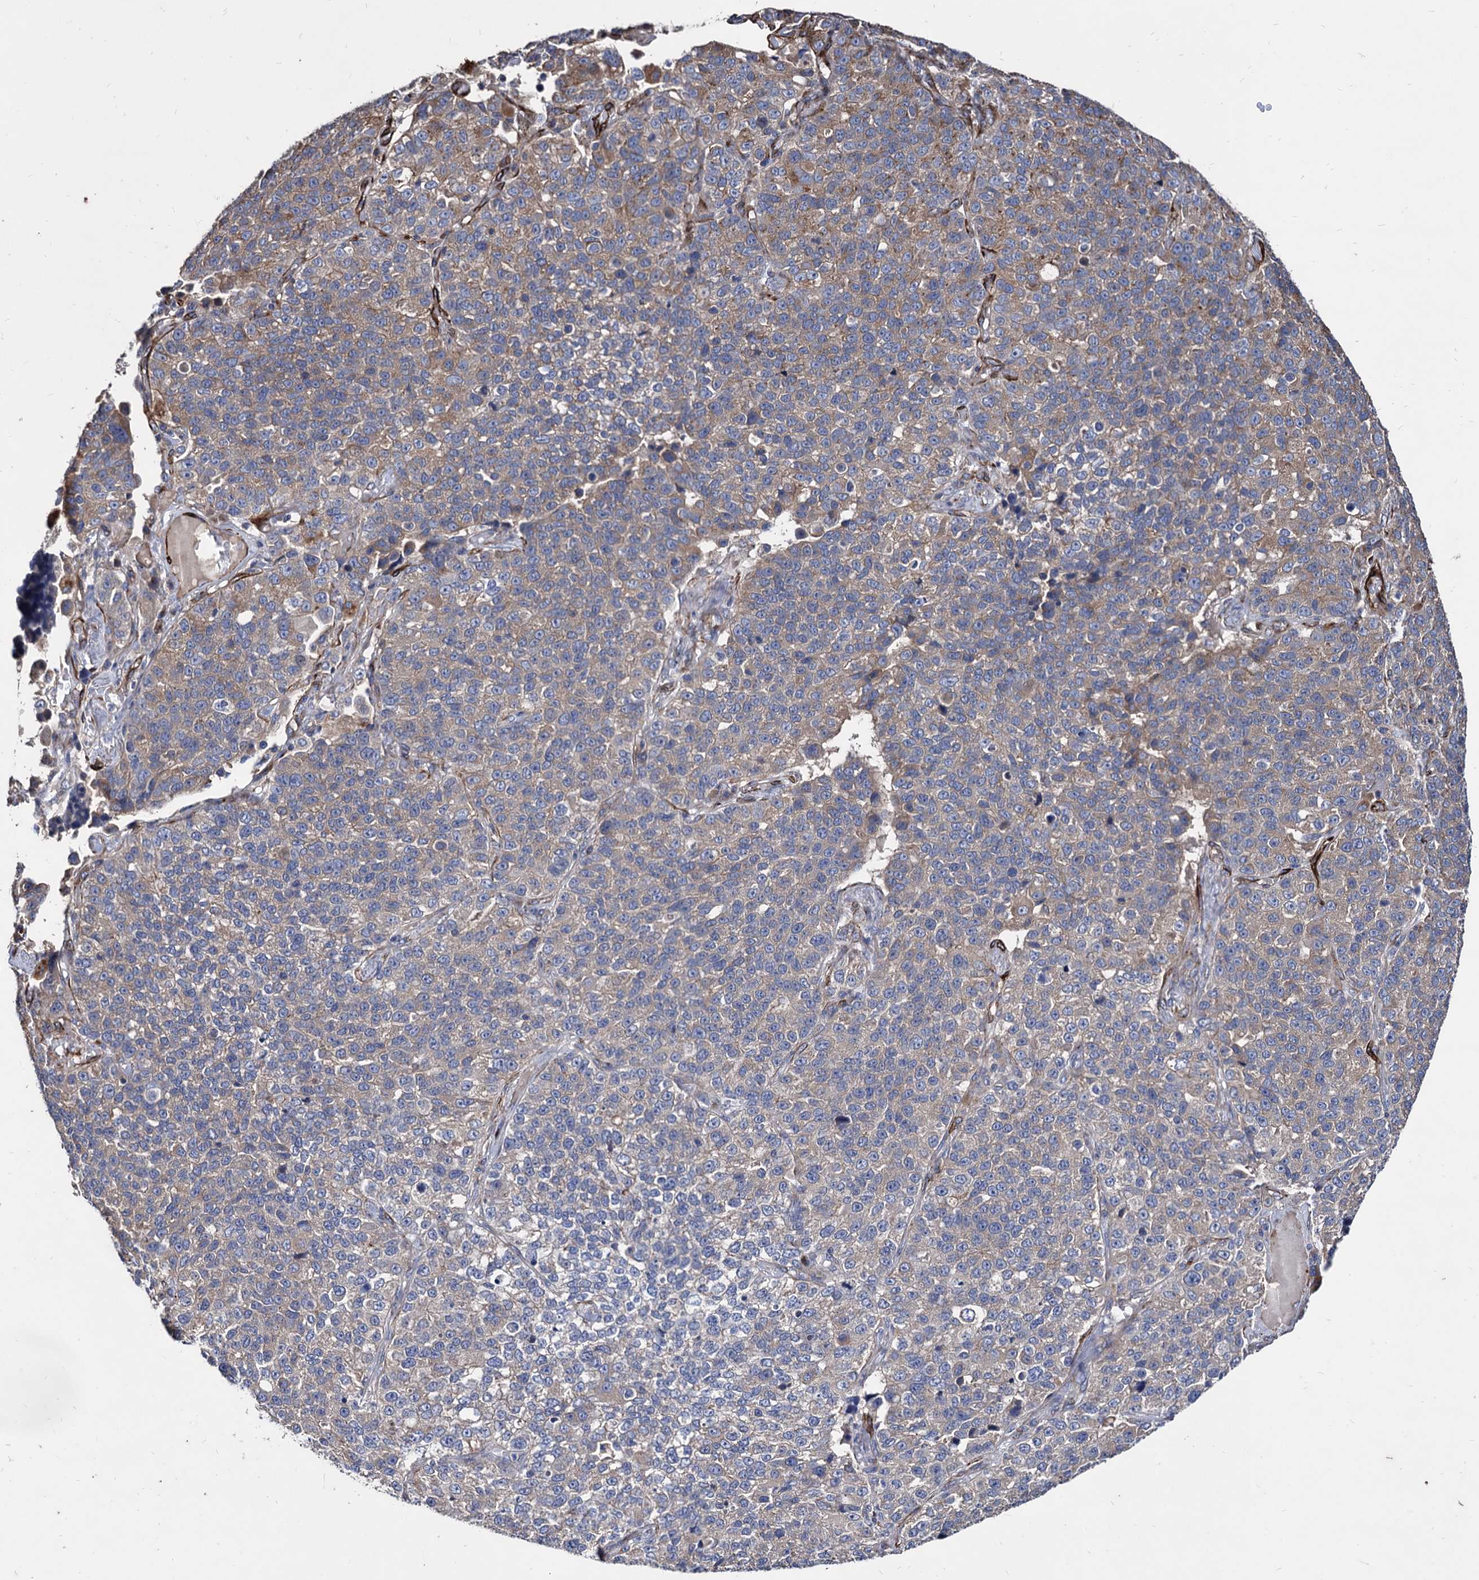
{"staining": {"intensity": "weak", "quantity": "<25%", "location": "cytoplasmic/membranous"}, "tissue": "lung cancer", "cell_type": "Tumor cells", "image_type": "cancer", "snomed": [{"axis": "morphology", "description": "Adenocarcinoma, NOS"}, {"axis": "topography", "description": "Lung"}], "caption": "Tumor cells show no significant expression in adenocarcinoma (lung).", "gene": "WDR11", "patient": {"sex": "male", "age": 49}}